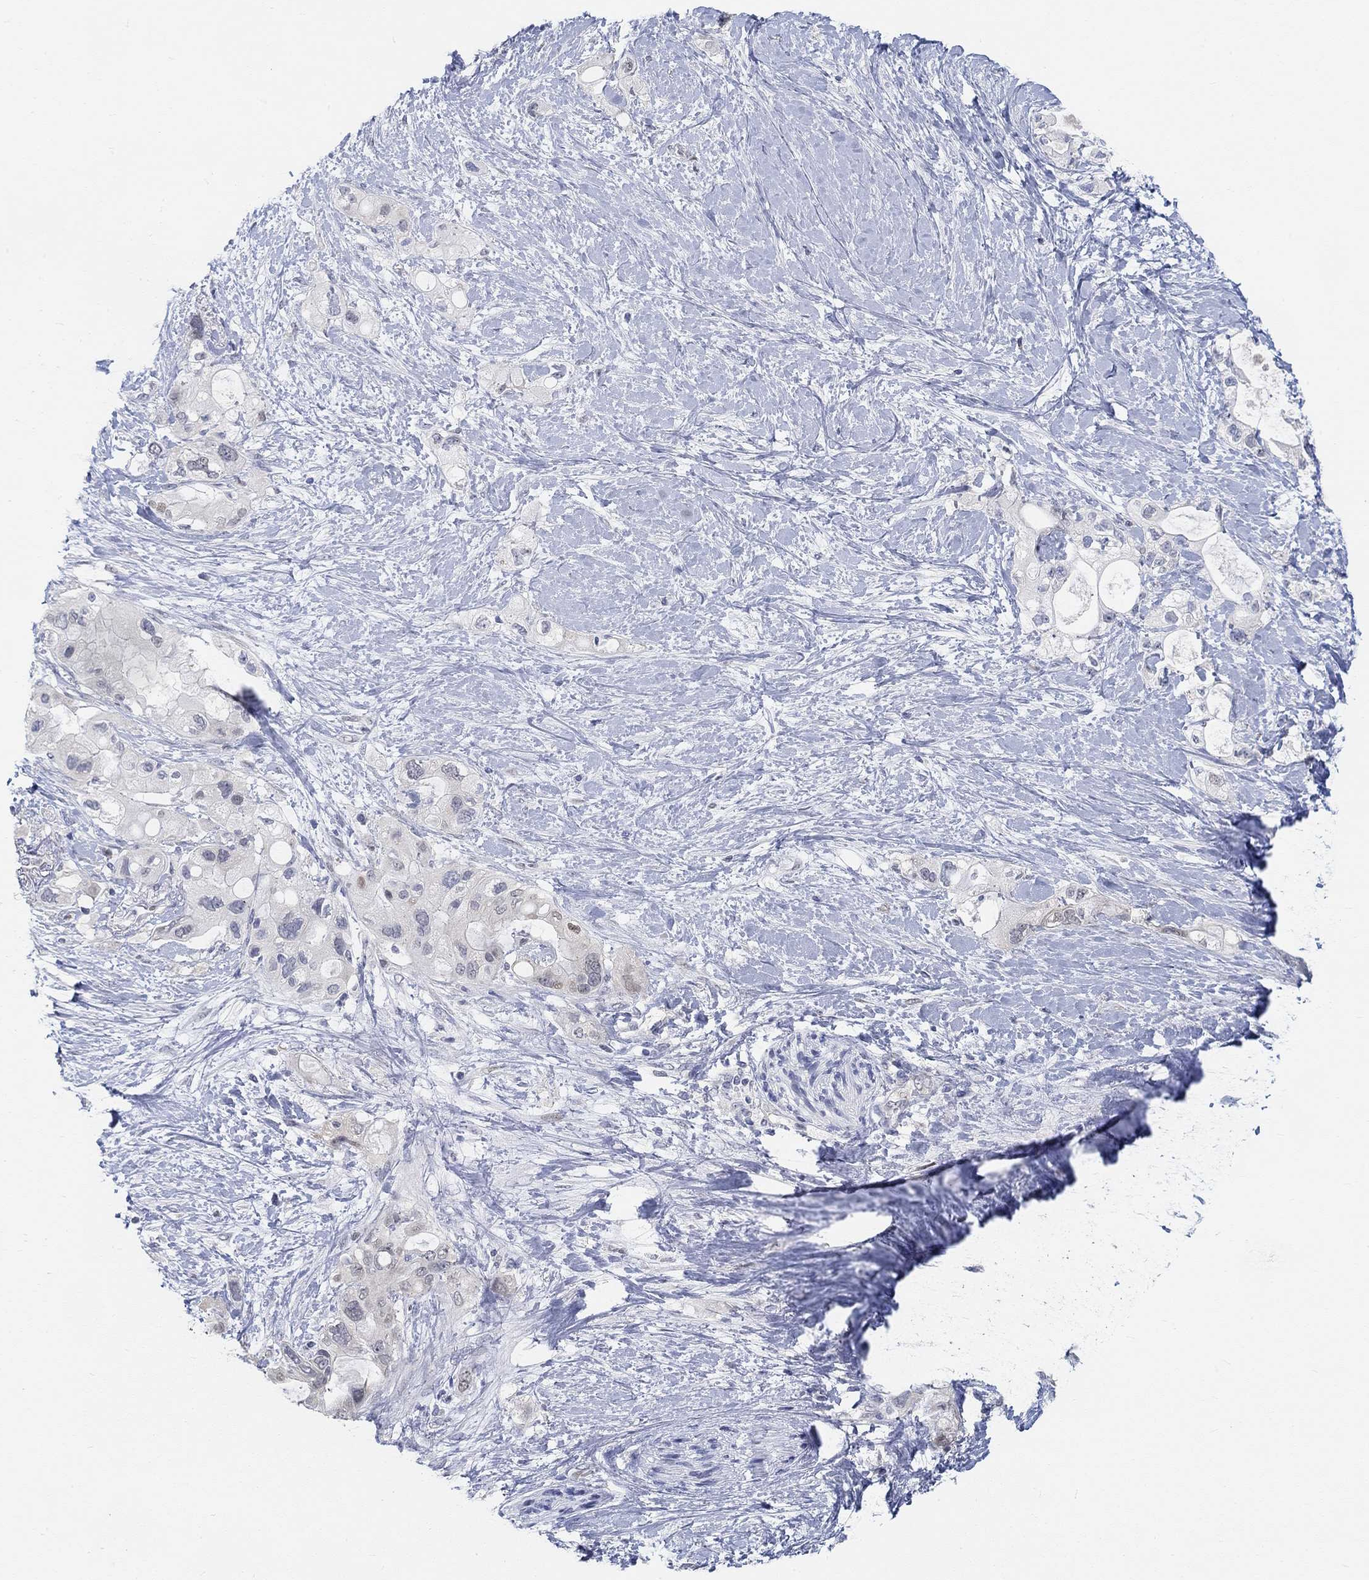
{"staining": {"intensity": "negative", "quantity": "none", "location": "none"}, "tissue": "pancreatic cancer", "cell_type": "Tumor cells", "image_type": "cancer", "snomed": [{"axis": "morphology", "description": "Adenocarcinoma, NOS"}, {"axis": "topography", "description": "Pancreas"}], "caption": "High power microscopy micrograph of an immunohistochemistry histopathology image of adenocarcinoma (pancreatic), revealing no significant expression in tumor cells.", "gene": "SNTG2", "patient": {"sex": "female", "age": 56}}